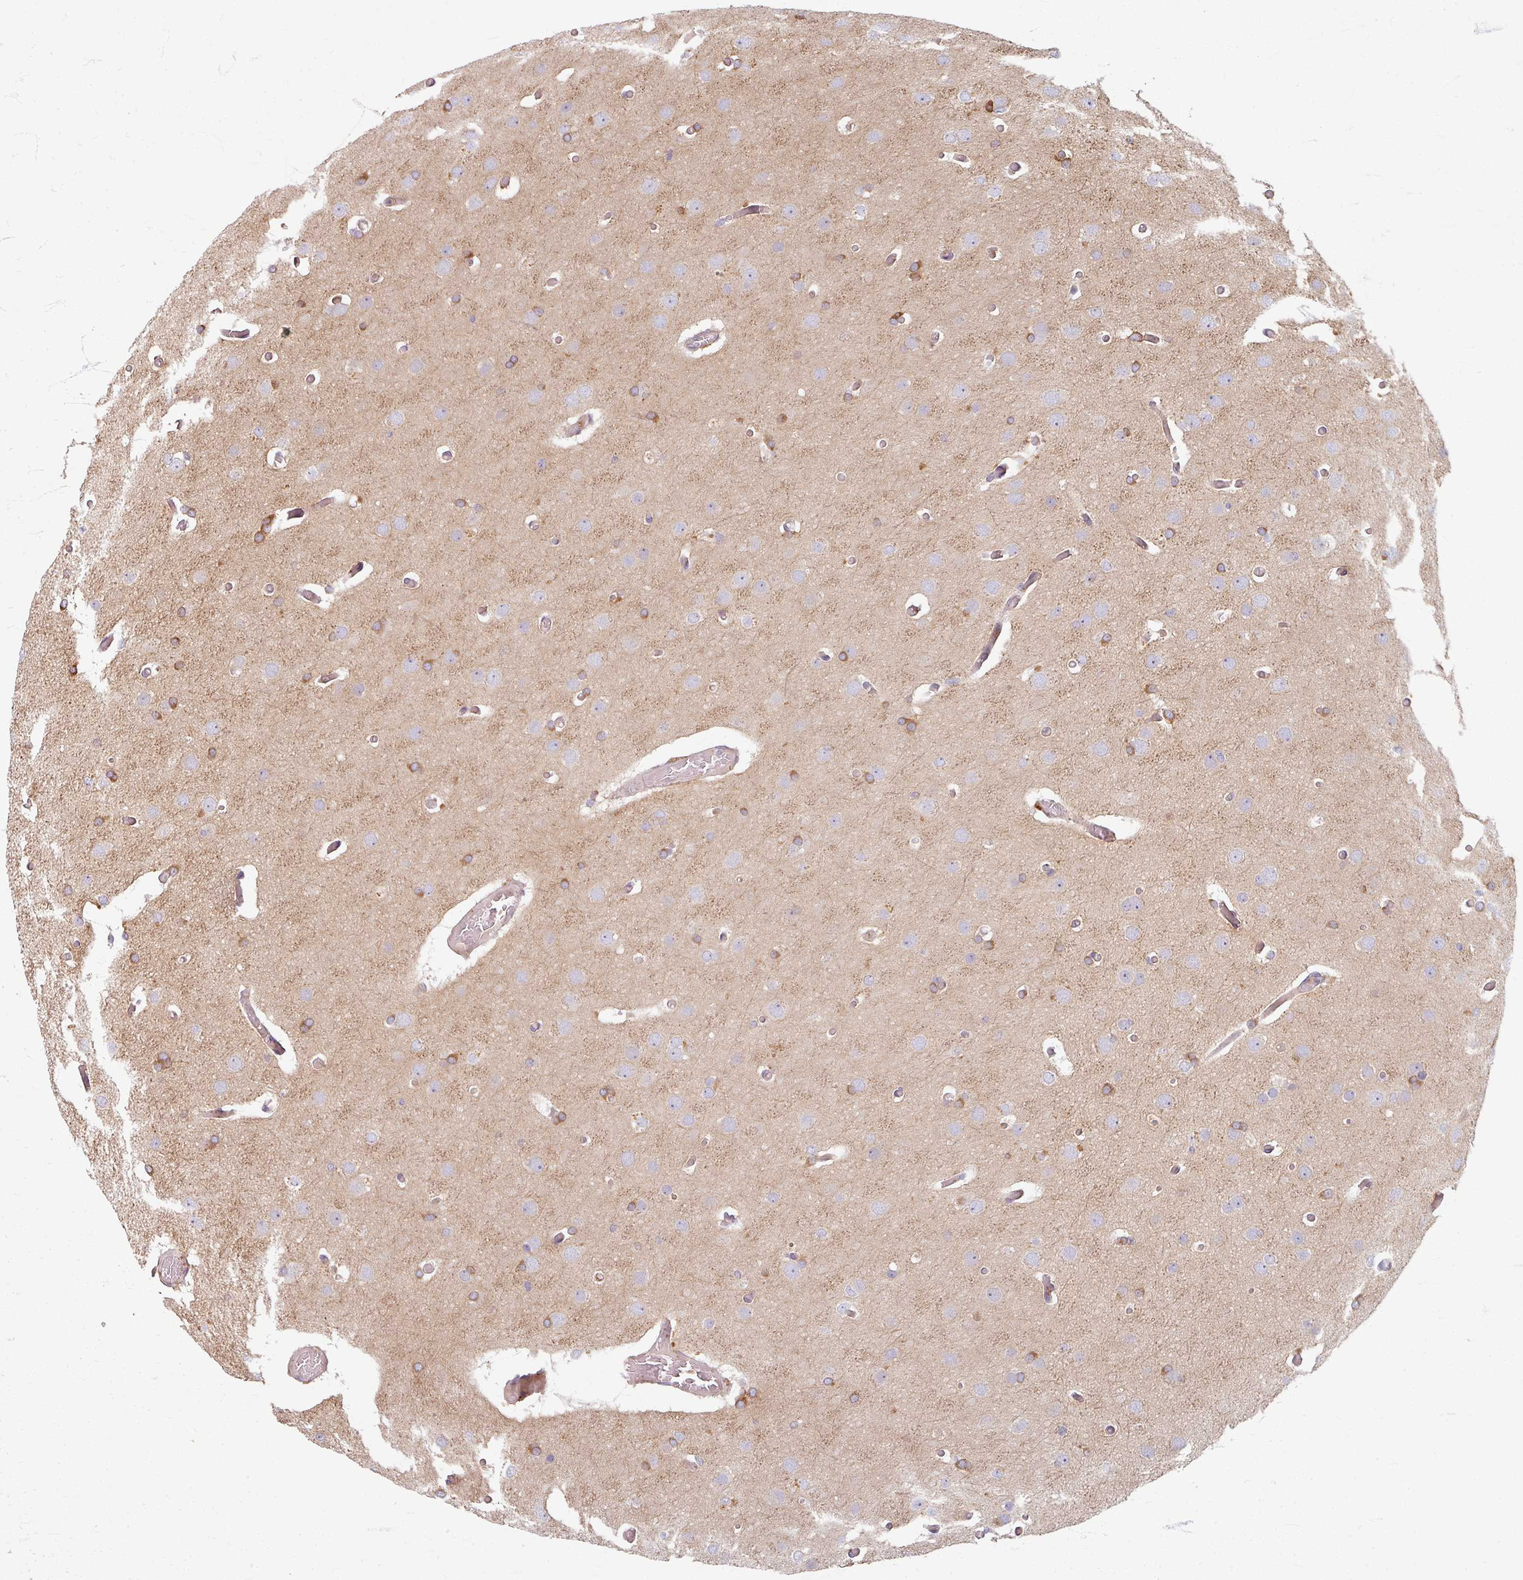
{"staining": {"intensity": "moderate", "quantity": "<25%", "location": "cytoplasmic/membranous"}, "tissue": "glioma", "cell_type": "Tumor cells", "image_type": "cancer", "snomed": [{"axis": "morphology", "description": "Glioma, malignant, High grade"}, {"axis": "topography", "description": "Cerebral cortex"}], "caption": "Immunohistochemistry (IHC) image of malignant glioma (high-grade) stained for a protein (brown), which shows low levels of moderate cytoplasmic/membranous expression in about <25% of tumor cells.", "gene": "GABARAPL1", "patient": {"sex": "female", "age": 36}}